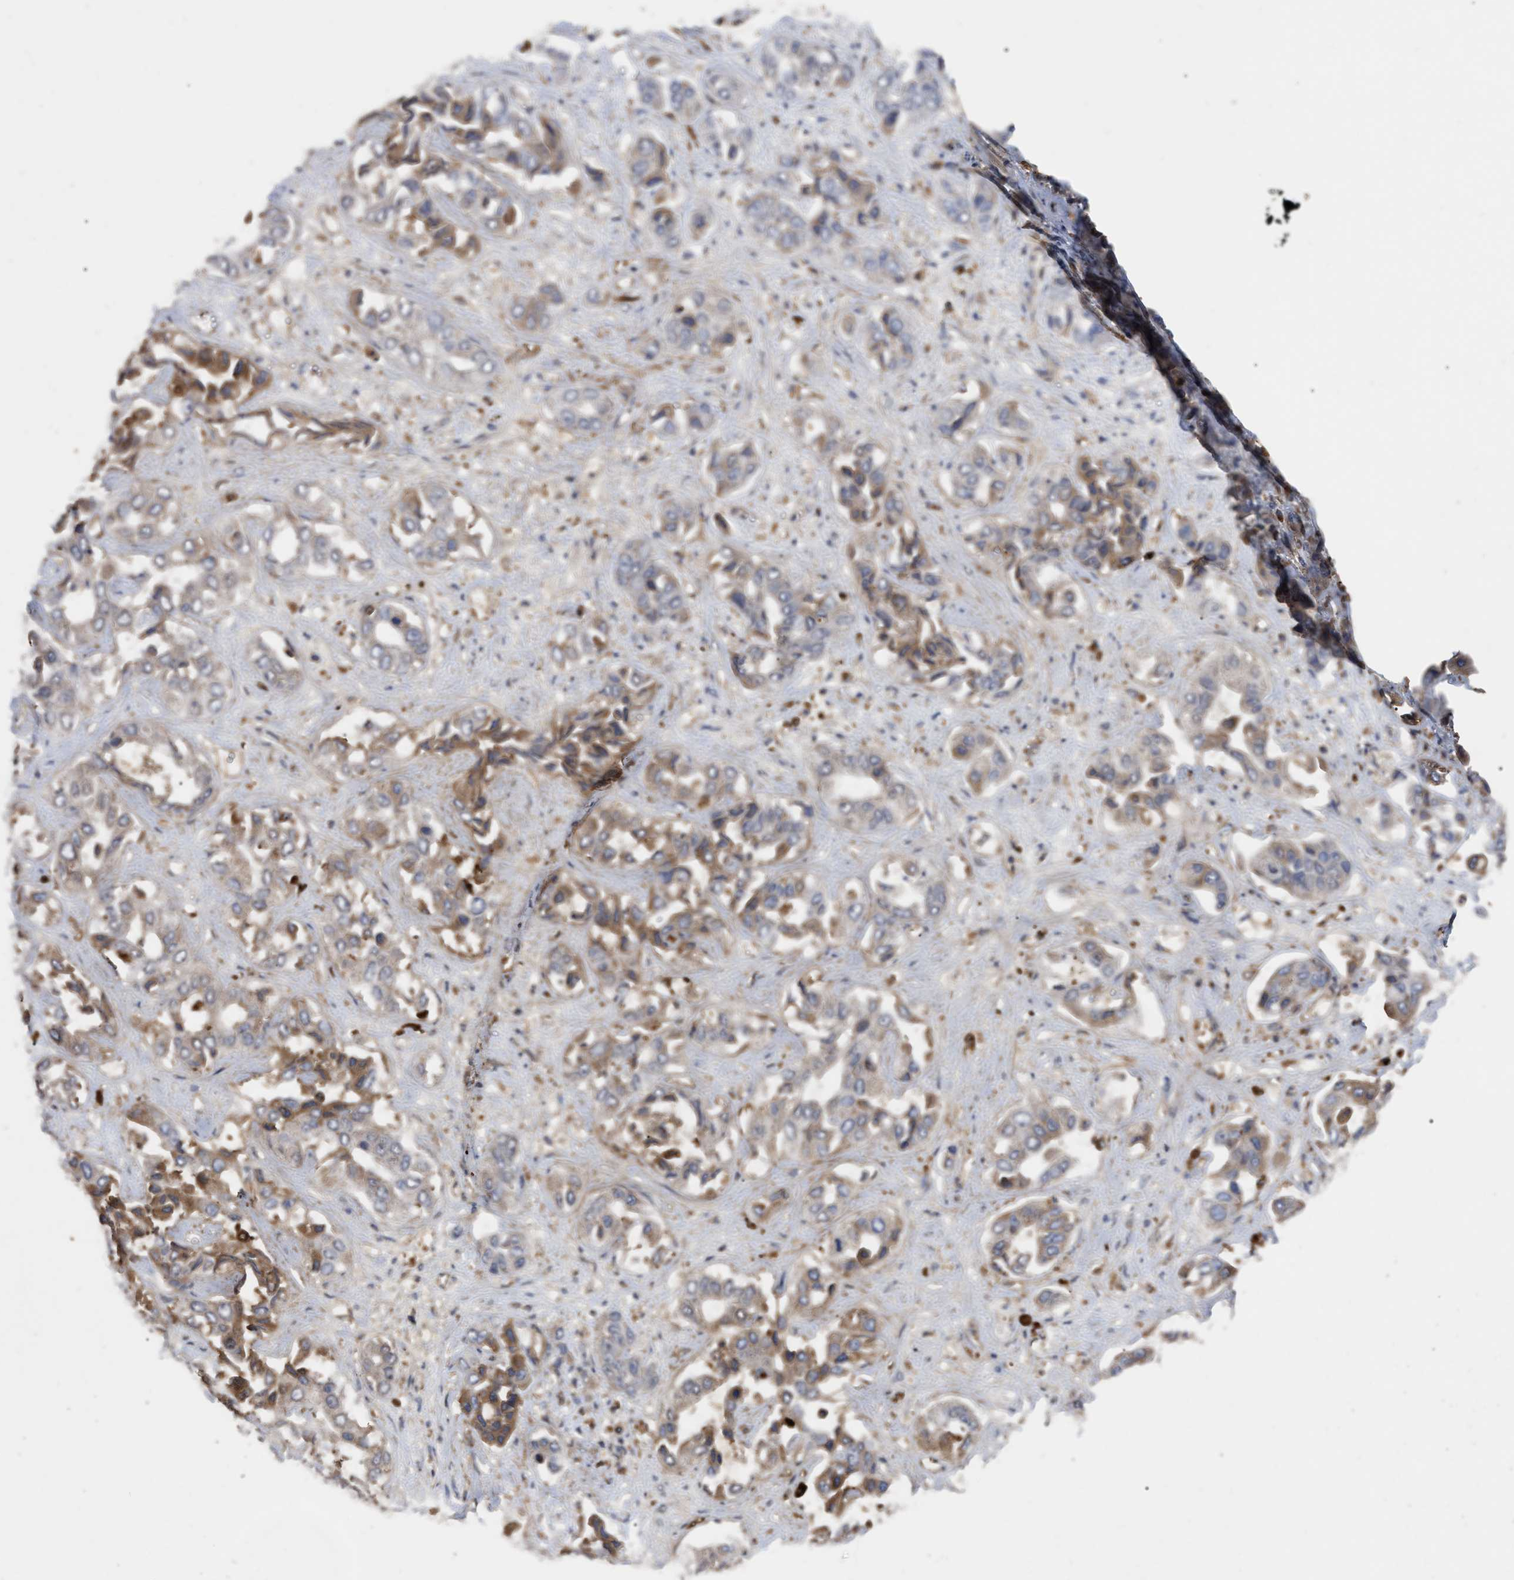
{"staining": {"intensity": "moderate", "quantity": "25%-75%", "location": "cytoplasmic/membranous"}, "tissue": "liver cancer", "cell_type": "Tumor cells", "image_type": "cancer", "snomed": [{"axis": "morphology", "description": "Cholangiocarcinoma"}, {"axis": "topography", "description": "Liver"}], "caption": "A brown stain highlights moderate cytoplasmic/membranous positivity of a protein in human liver cancer (cholangiocarcinoma) tumor cells.", "gene": "GPR179", "patient": {"sex": "female", "age": 52}}